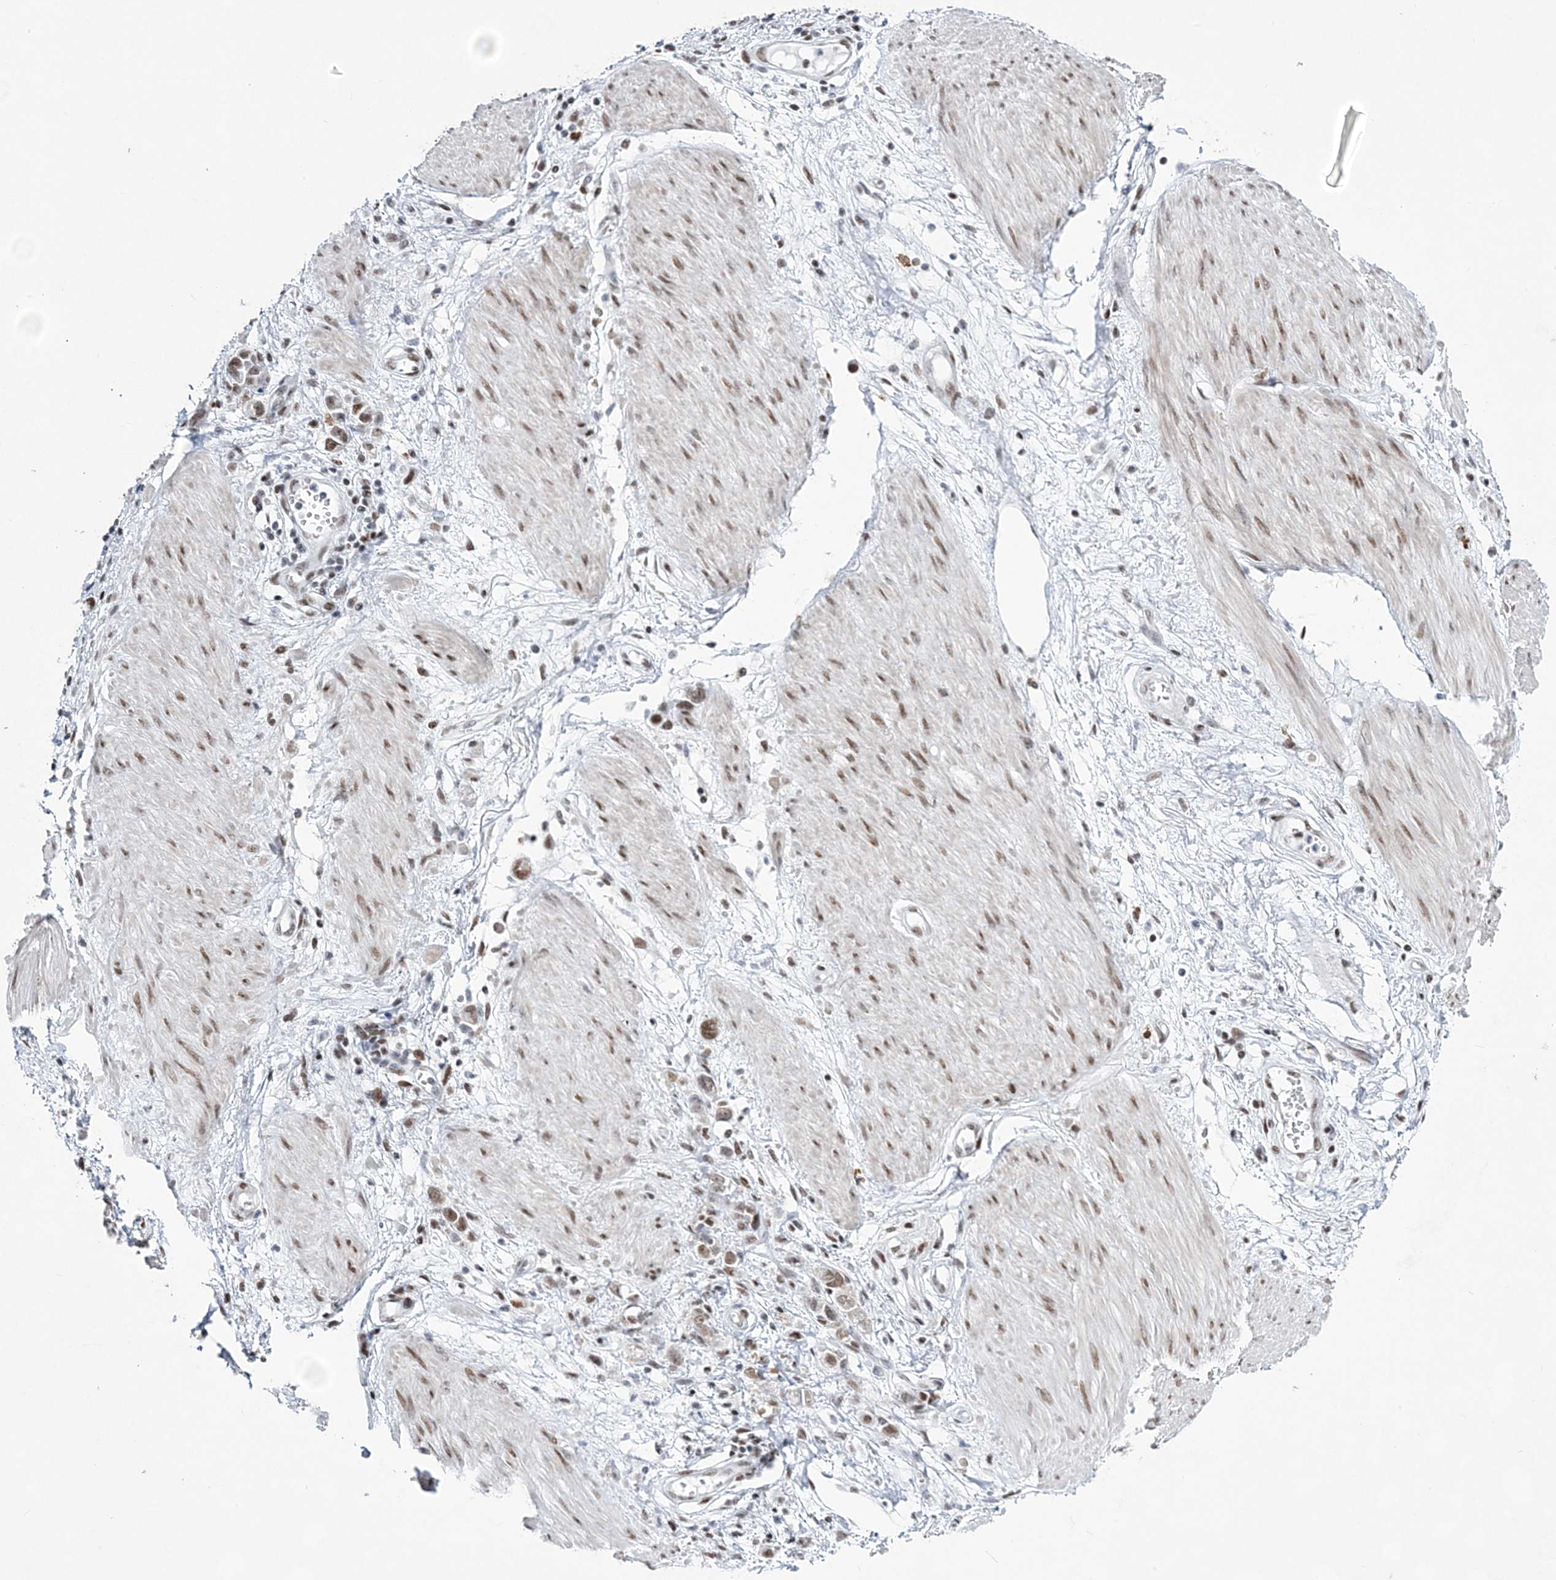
{"staining": {"intensity": "moderate", "quantity": "<25%", "location": "nuclear"}, "tissue": "stomach cancer", "cell_type": "Tumor cells", "image_type": "cancer", "snomed": [{"axis": "morphology", "description": "Adenocarcinoma, NOS"}, {"axis": "topography", "description": "Stomach"}], "caption": "Immunohistochemical staining of human stomach cancer displays moderate nuclear protein staining in about <25% of tumor cells. (DAB (3,3'-diaminobenzidine) IHC, brown staining for protein, blue staining for nuclei).", "gene": "ZBTB7A", "patient": {"sex": "female", "age": 76}}